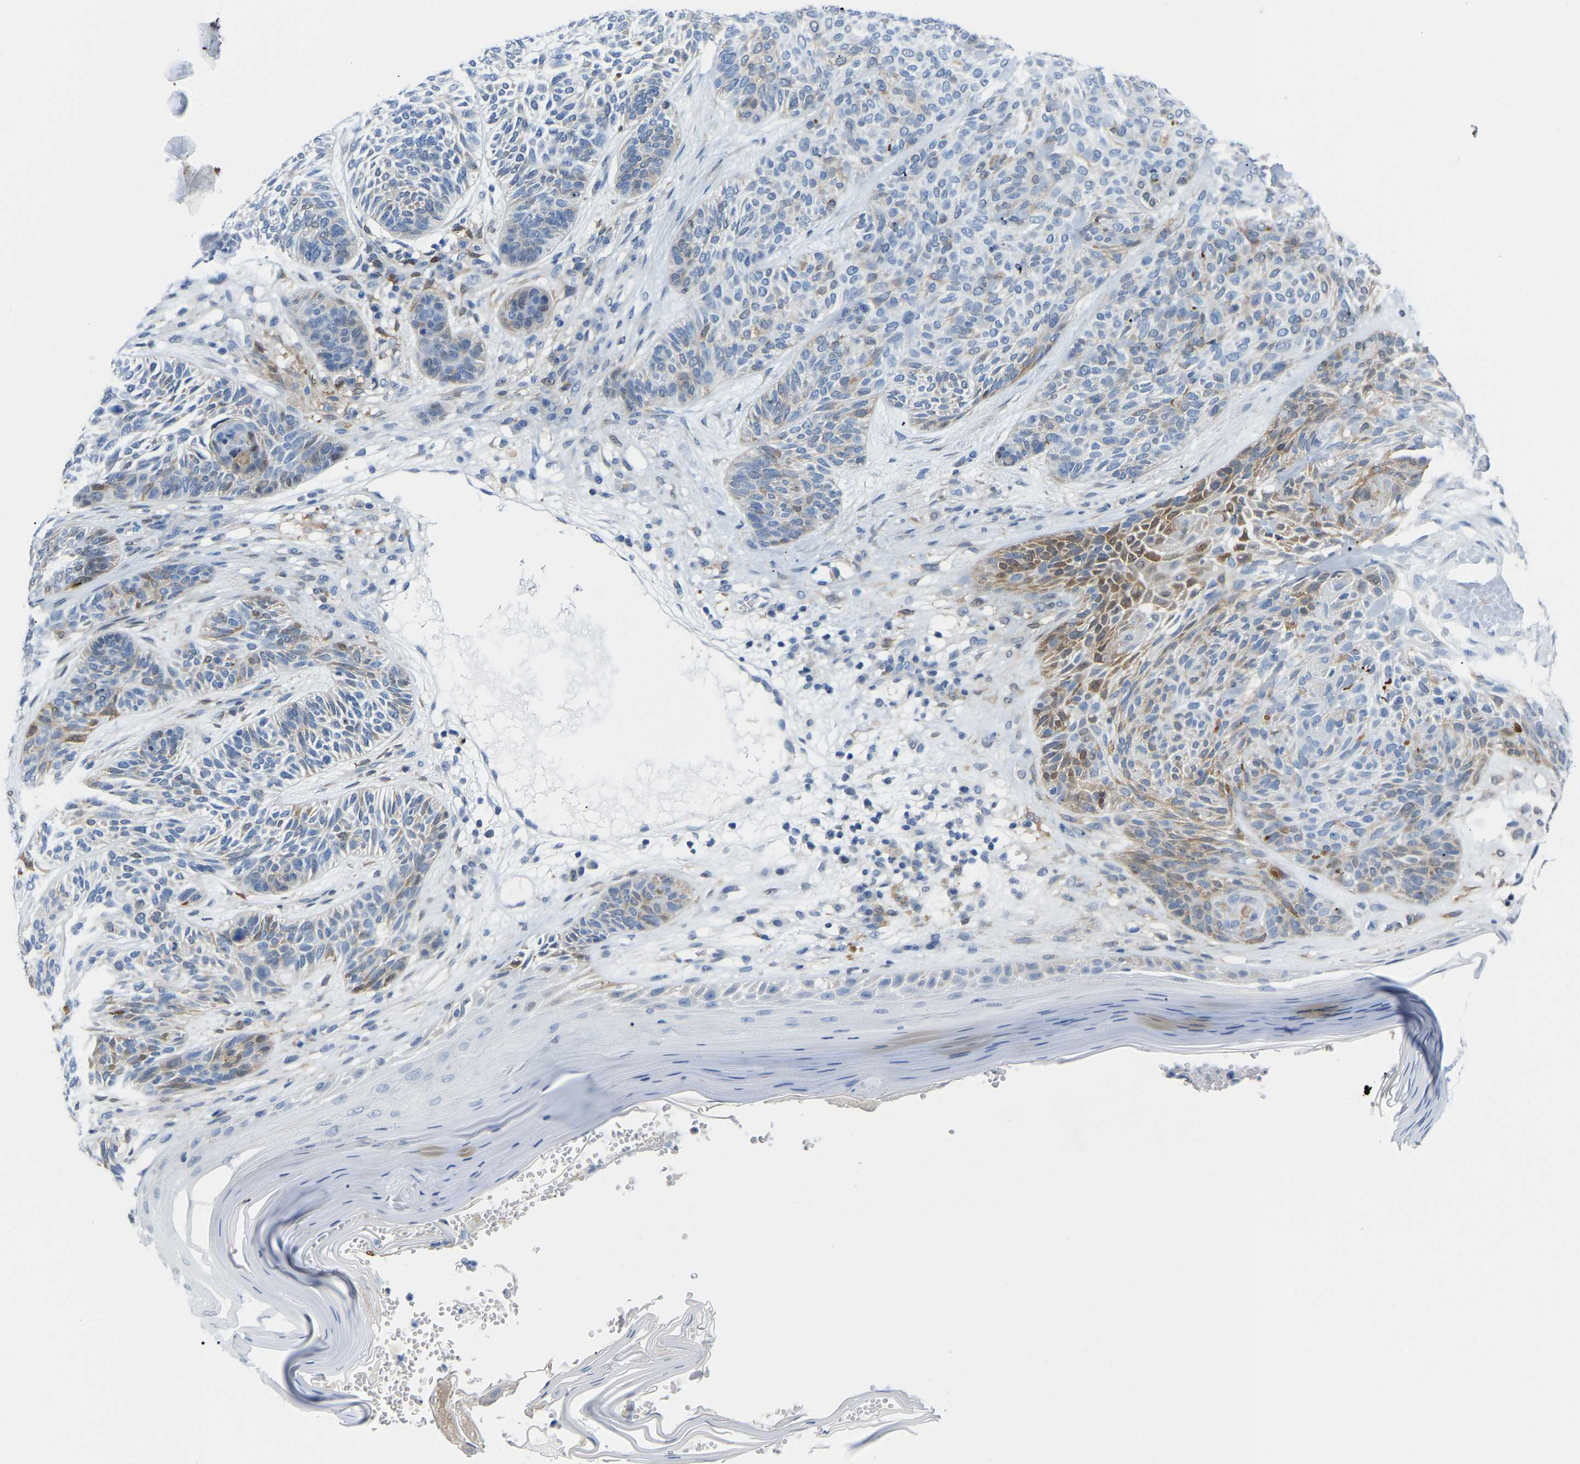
{"staining": {"intensity": "moderate", "quantity": "<25%", "location": "cytoplasmic/membranous"}, "tissue": "skin cancer", "cell_type": "Tumor cells", "image_type": "cancer", "snomed": [{"axis": "morphology", "description": "Basal cell carcinoma"}, {"axis": "topography", "description": "Skin"}], "caption": "Immunohistochemical staining of skin cancer exhibits low levels of moderate cytoplasmic/membranous staining in about <25% of tumor cells.", "gene": "ABTB2", "patient": {"sex": "male", "age": 55}}